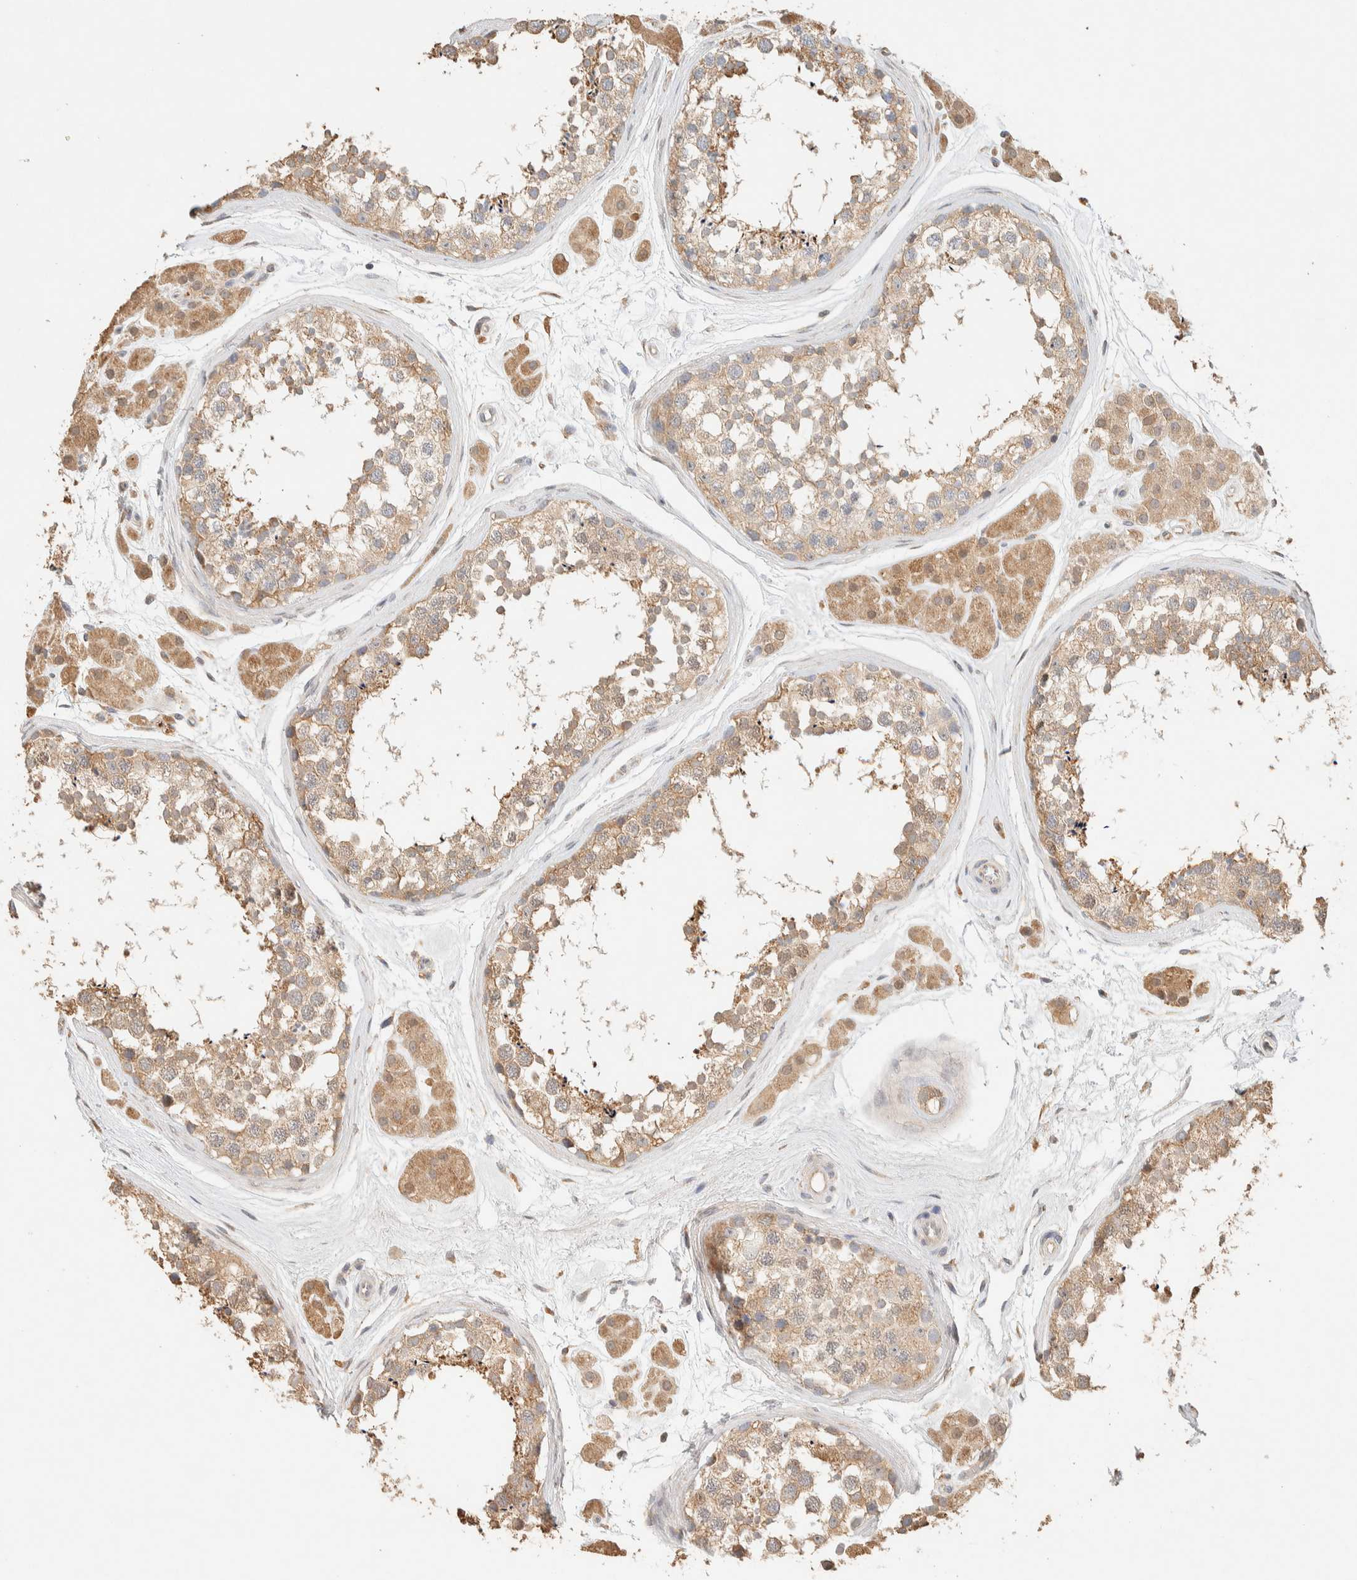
{"staining": {"intensity": "moderate", "quantity": ">75%", "location": "cytoplasmic/membranous"}, "tissue": "testis", "cell_type": "Cells in seminiferous ducts", "image_type": "normal", "snomed": [{"axis": "morphology", "description": "Normal tissue, NOS"}, {"axis": "topography", "description": "Testis"}], "caption": "Immunohistochemical staining of benign human testis exhibits >75% levels of moderate cytoplasmic/membranous protein expression in about >75% of cells in seminiferous ducts.", "gene": "TTC3", "patient": {"sex": "male", "age": 56}}